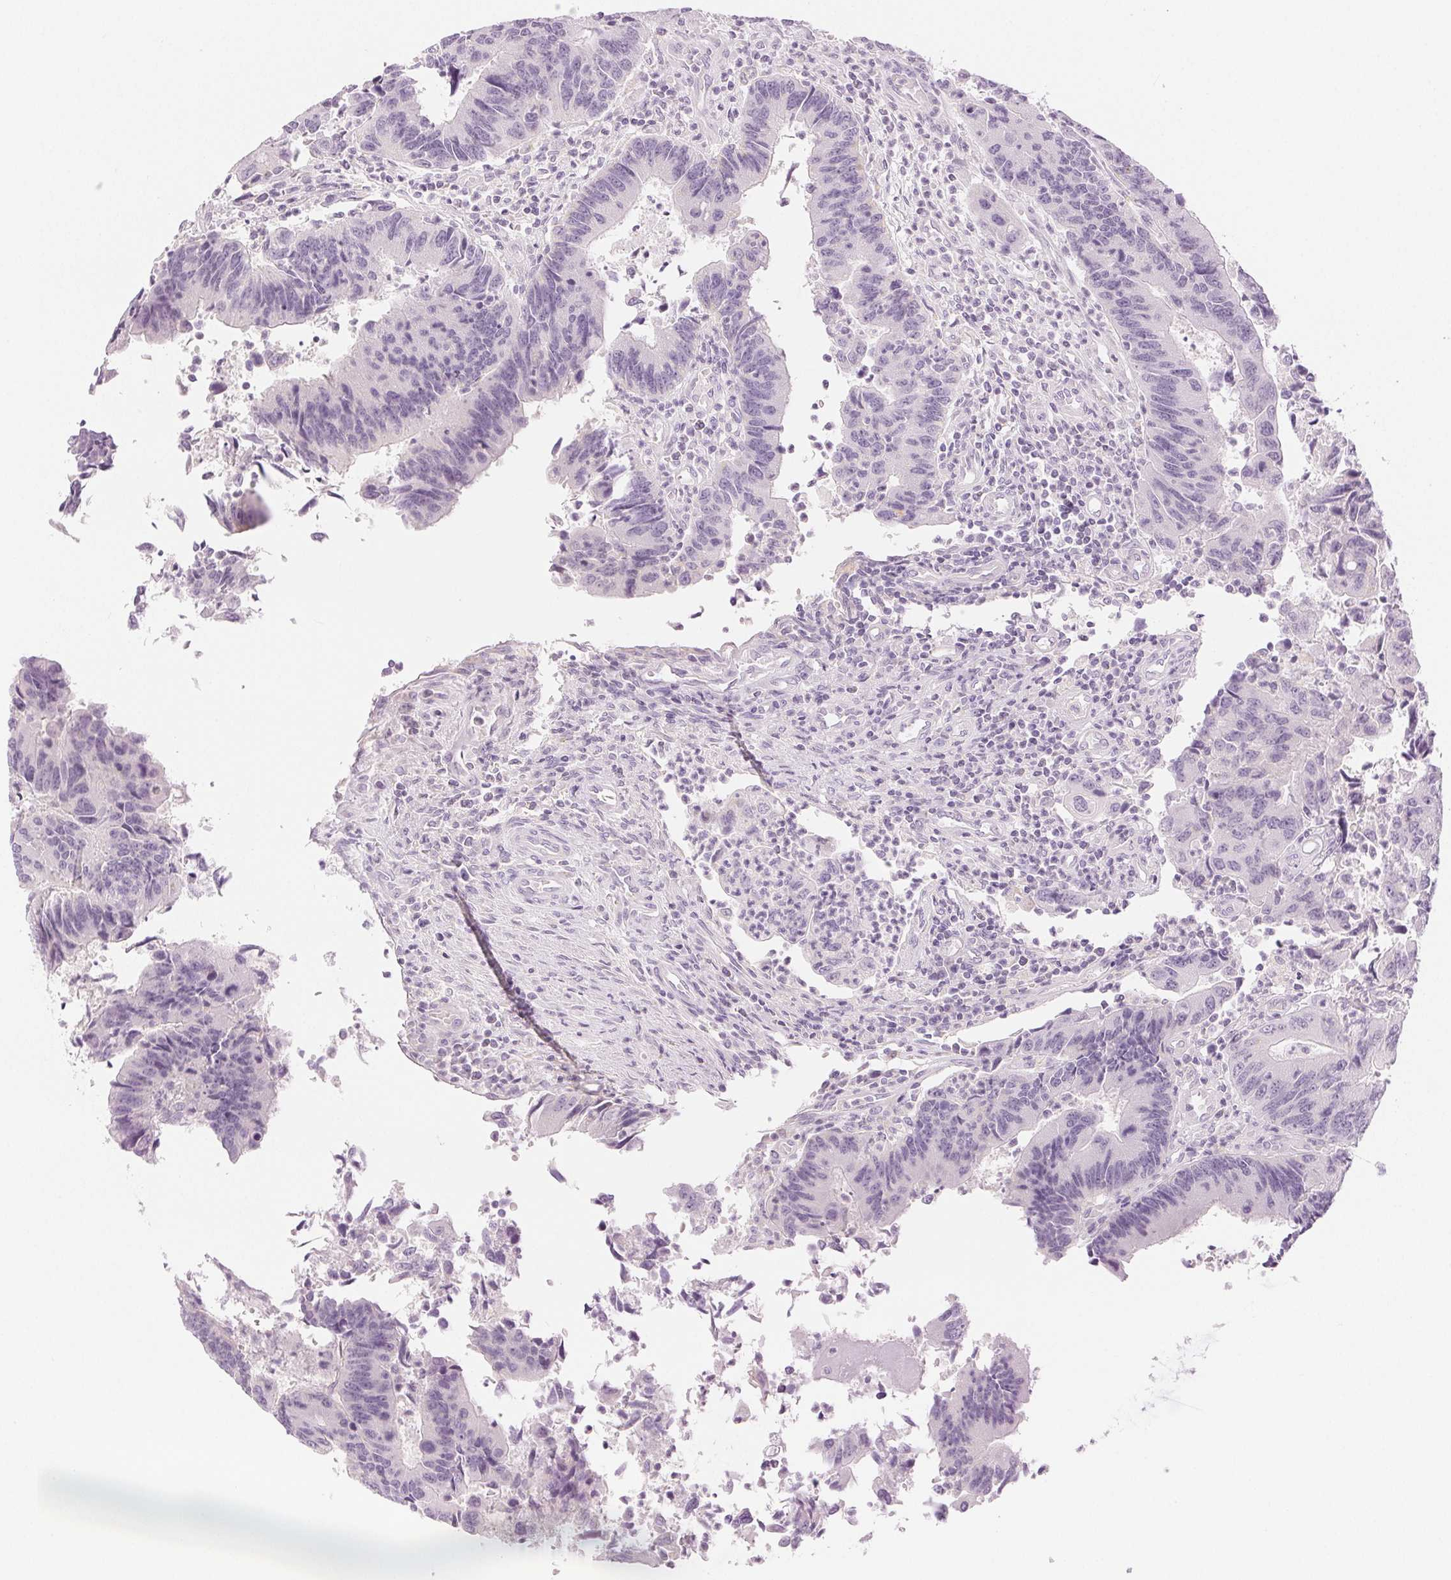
{"staining": {"intensity": "negative", "quantity": "none", "location": "none"}, "tissue": "colorectal cancer", "cell_type": "Tumor cells", "image_type": "cancer", "snomed": [{"axis": "morphology", "description": "Adenocarcinoma, NOS"}, {"axis": "topography", "description": "Colon"}], "caption": "Histopathology image shows no significant protein staining in tumor cells of adenocarcinoma (colorectal).", "gene": "SLC5A2", "patient": {"sex": "female", "age": 67}}